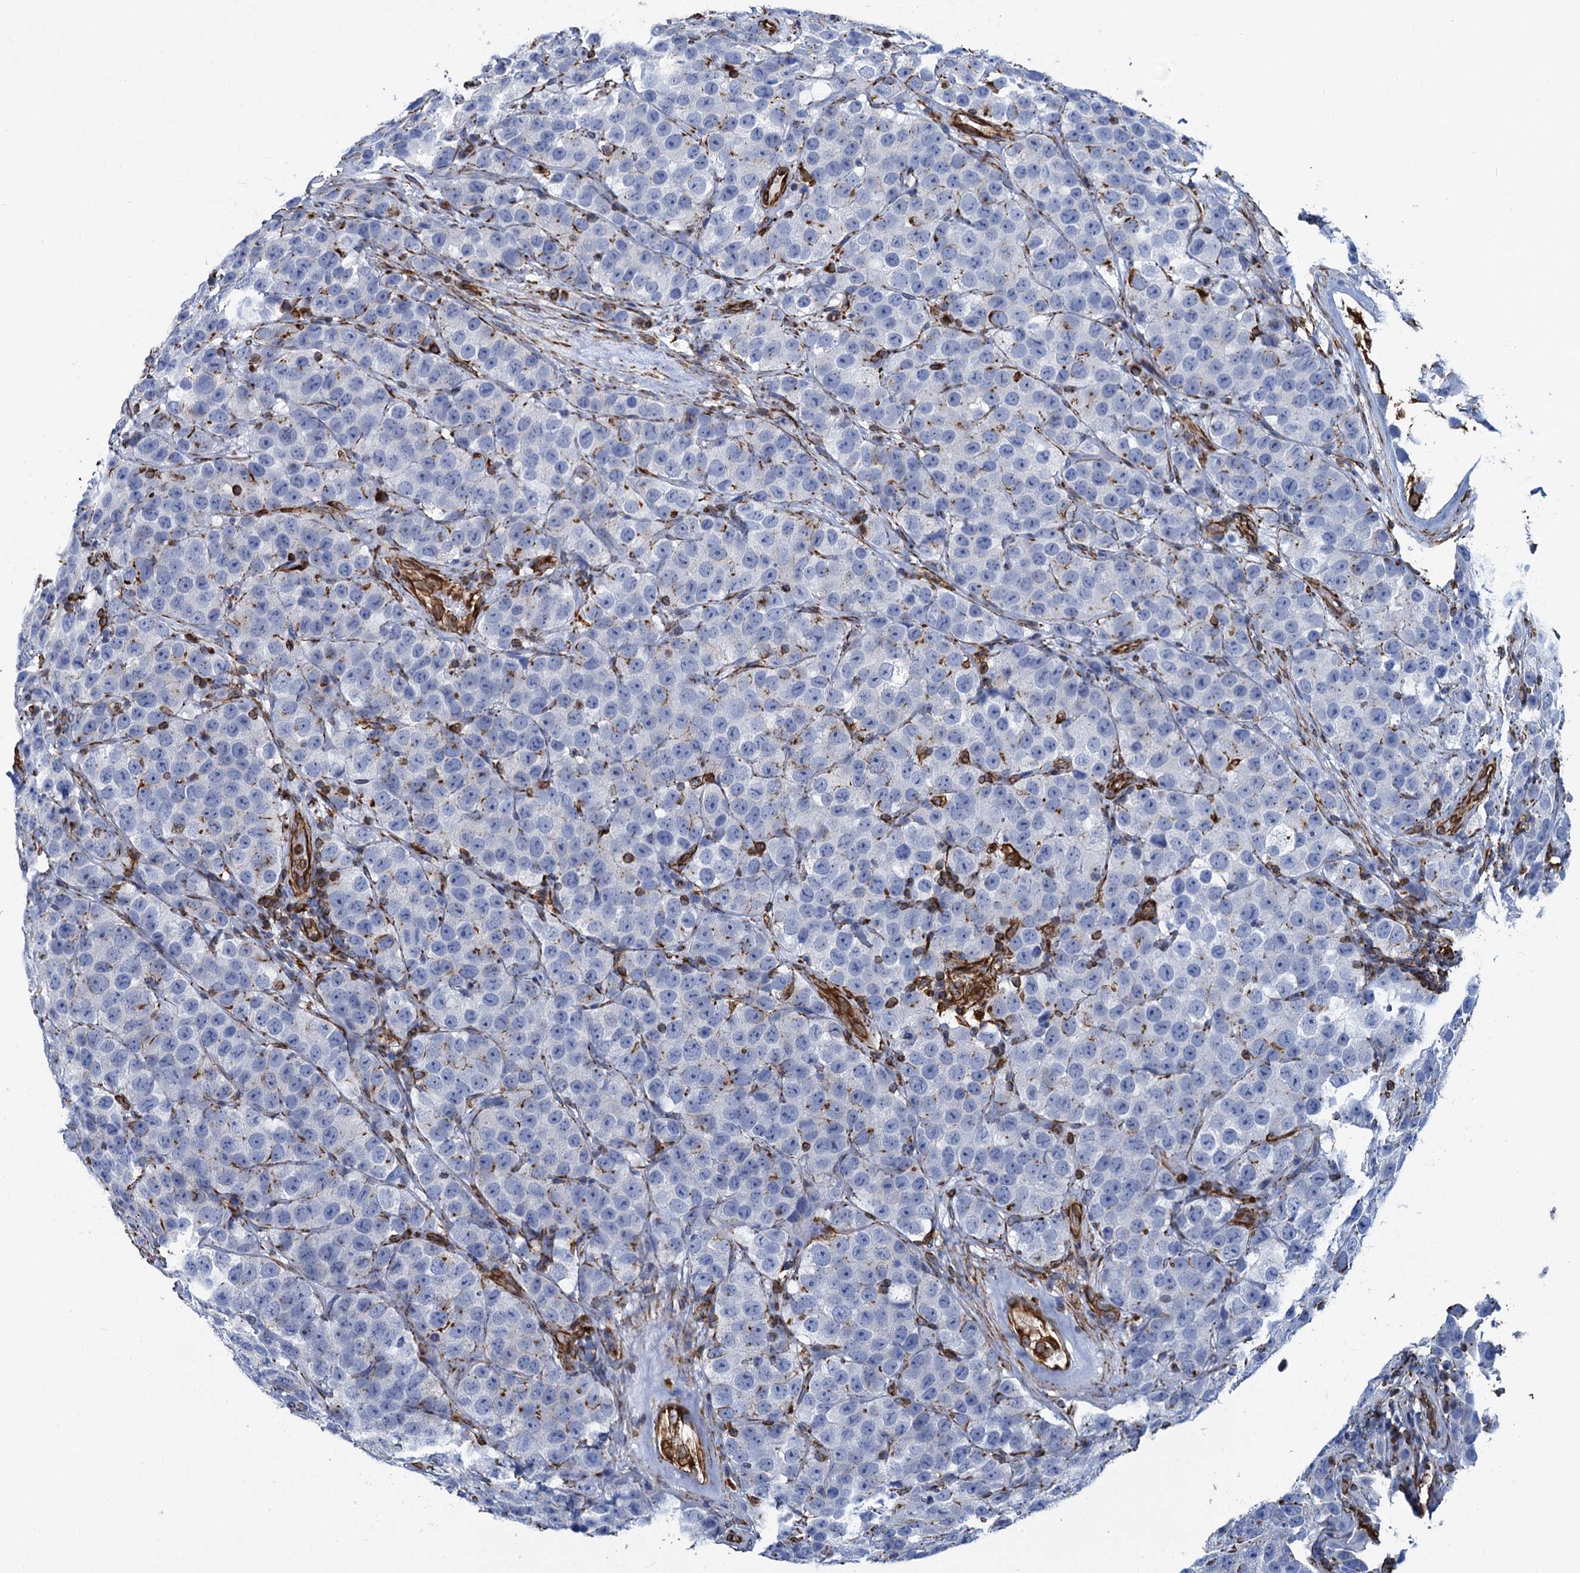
{"staining": {"intensity": "negative", "quantity": "none", "location": "none"}, "tissue": "testis cancer", "cell_type": "Tumor cells", "image_type": "cancer", "snomed": [{"axis": "morphology", "description": "Seminoma, NOS"}, {"axis": "topography", "description": "Testis"}], "caption": "Tumor cells are negative for protein expression in human testis cancer.", "gene": "PGM2", "patient": {"sex": "male", "age": 28}}